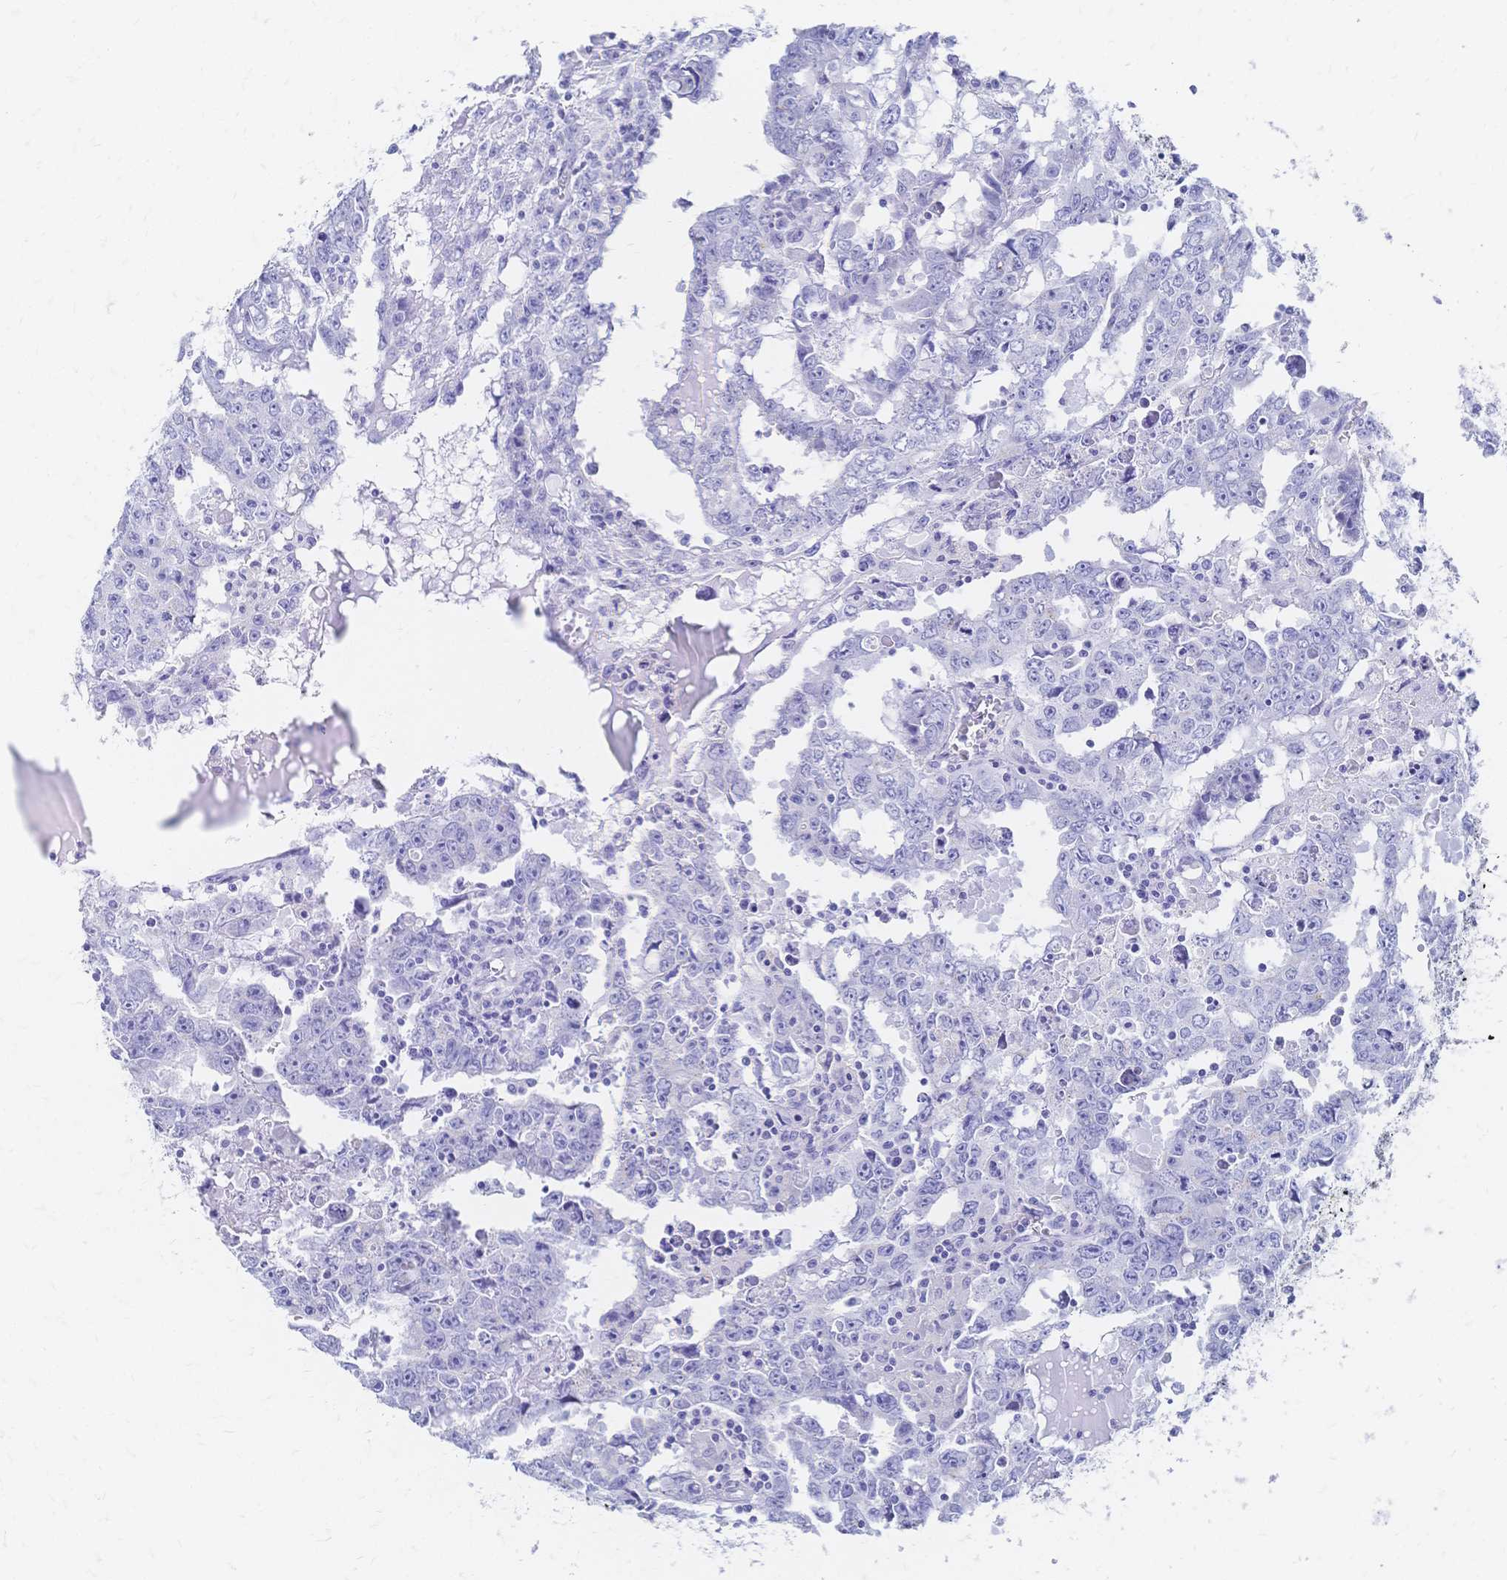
{"staining": {"intensity": "negative", "quantity": "none", "location": "none"}, "tissue": "testis cancer", "cell_type": "Tumor cells", "image_type": "cancer", "snomed": [{"axis": "morphology", "description": "Carcinoma, Embryonal, NOS"}, {"axis": "topography", "description": "Testis"}], "caption": "The IHC photomicrograph has no significant expression in tumor cells of testis embryonal carcinoma tissue. (DAB immunohistochemistry with hematoxylin counter stain).", "gene": "SLC5A1", "patient": {"sex": "male", "age": 22}}